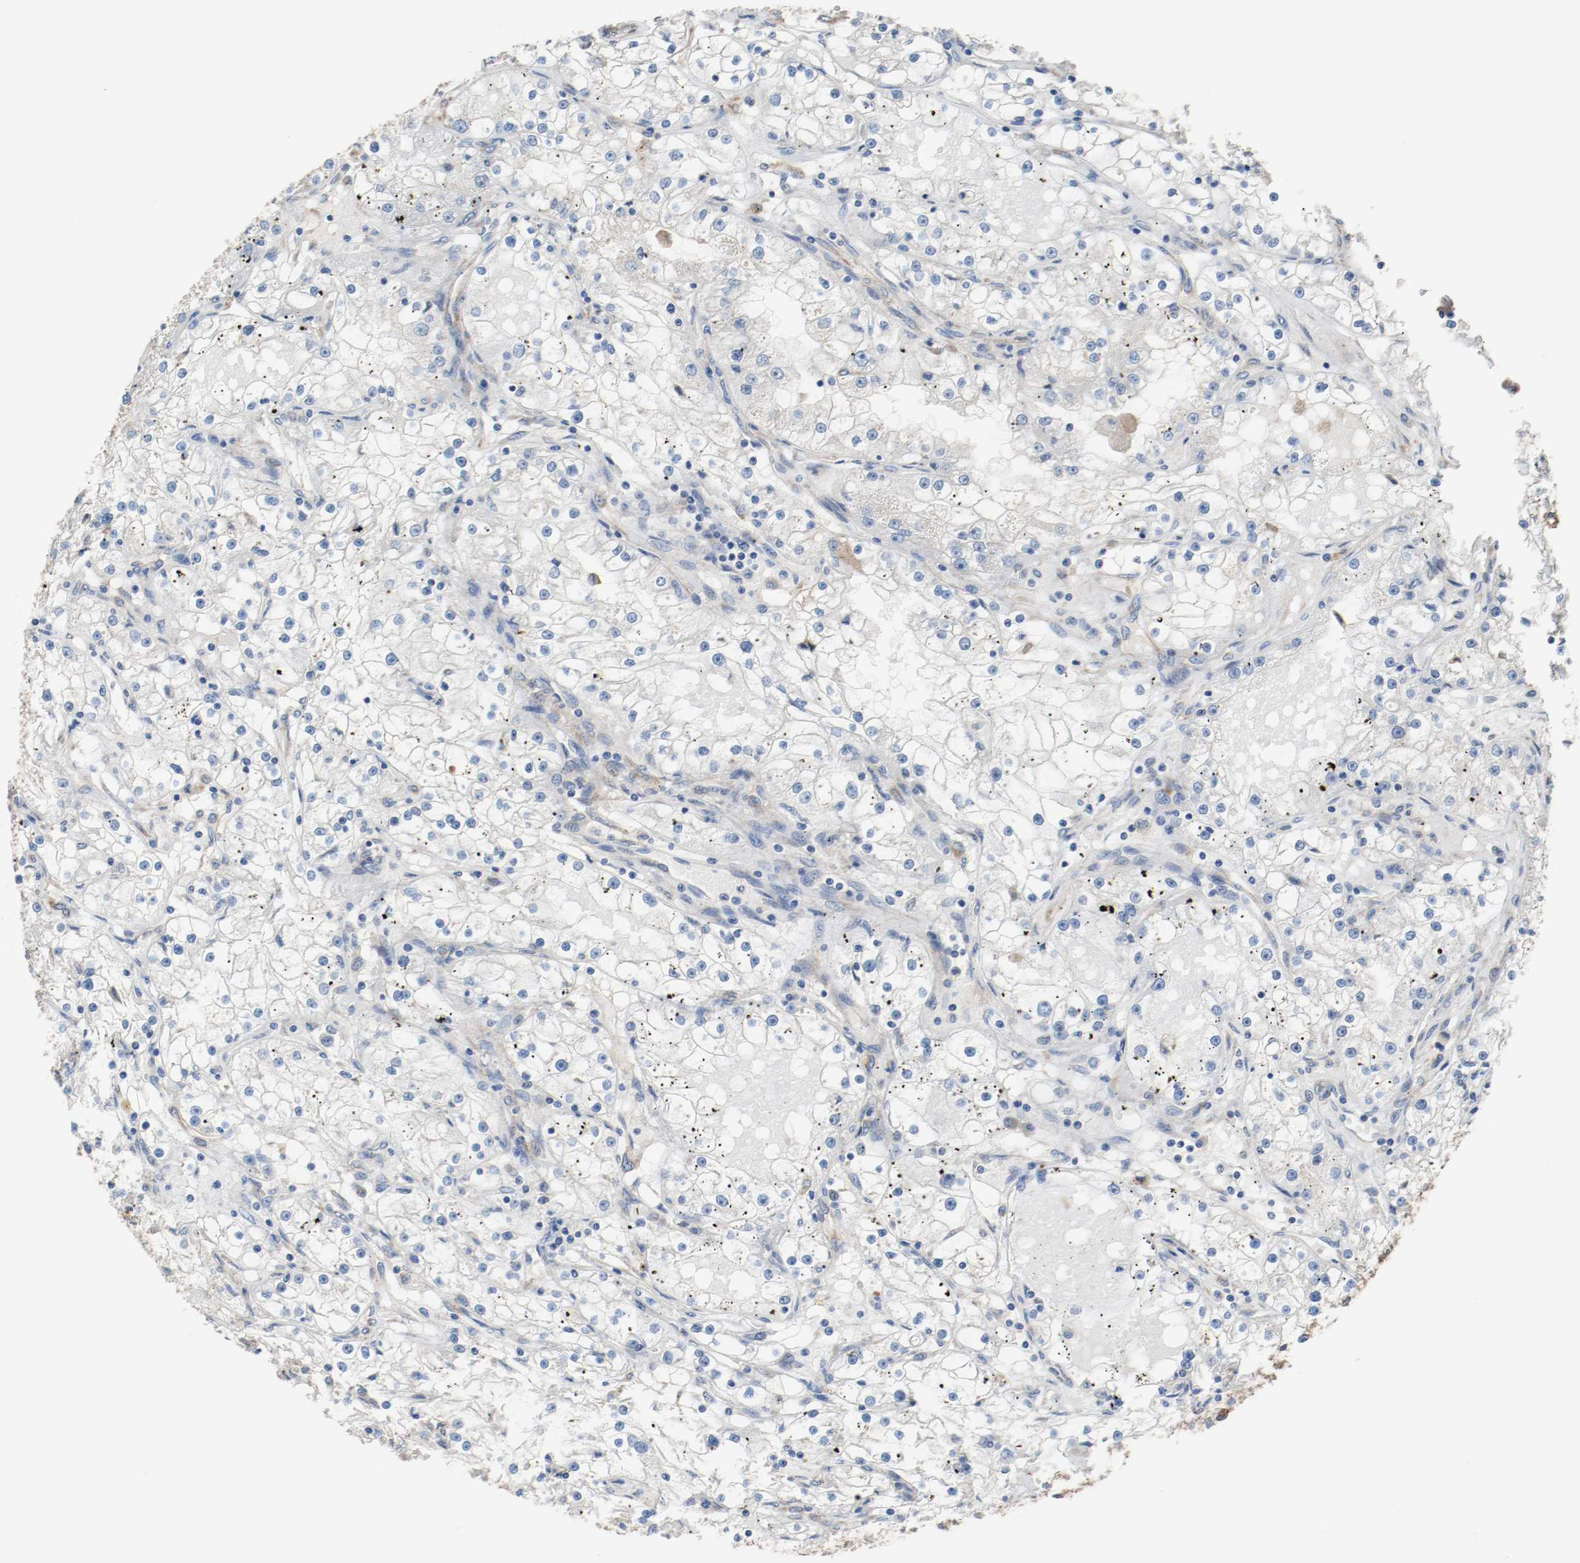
{"staining": {"intensity": "negative", "quantity": "none", "location": "none"}, "tissue": "renal cancer", "cell_type": "Tumor cells", "image_type": "cancer", "snomed": [{"axis": "morphology", "description": "Adenocarcinoma, NOS"}, {"axis": "topography", "description": "Kidney"}], "caption": "A micrograph of human renal adenocarcinoma is negative for staining in tumor cells.", "gene": "TUBA3D", "patient": {"sex": "male", "age": 56}}